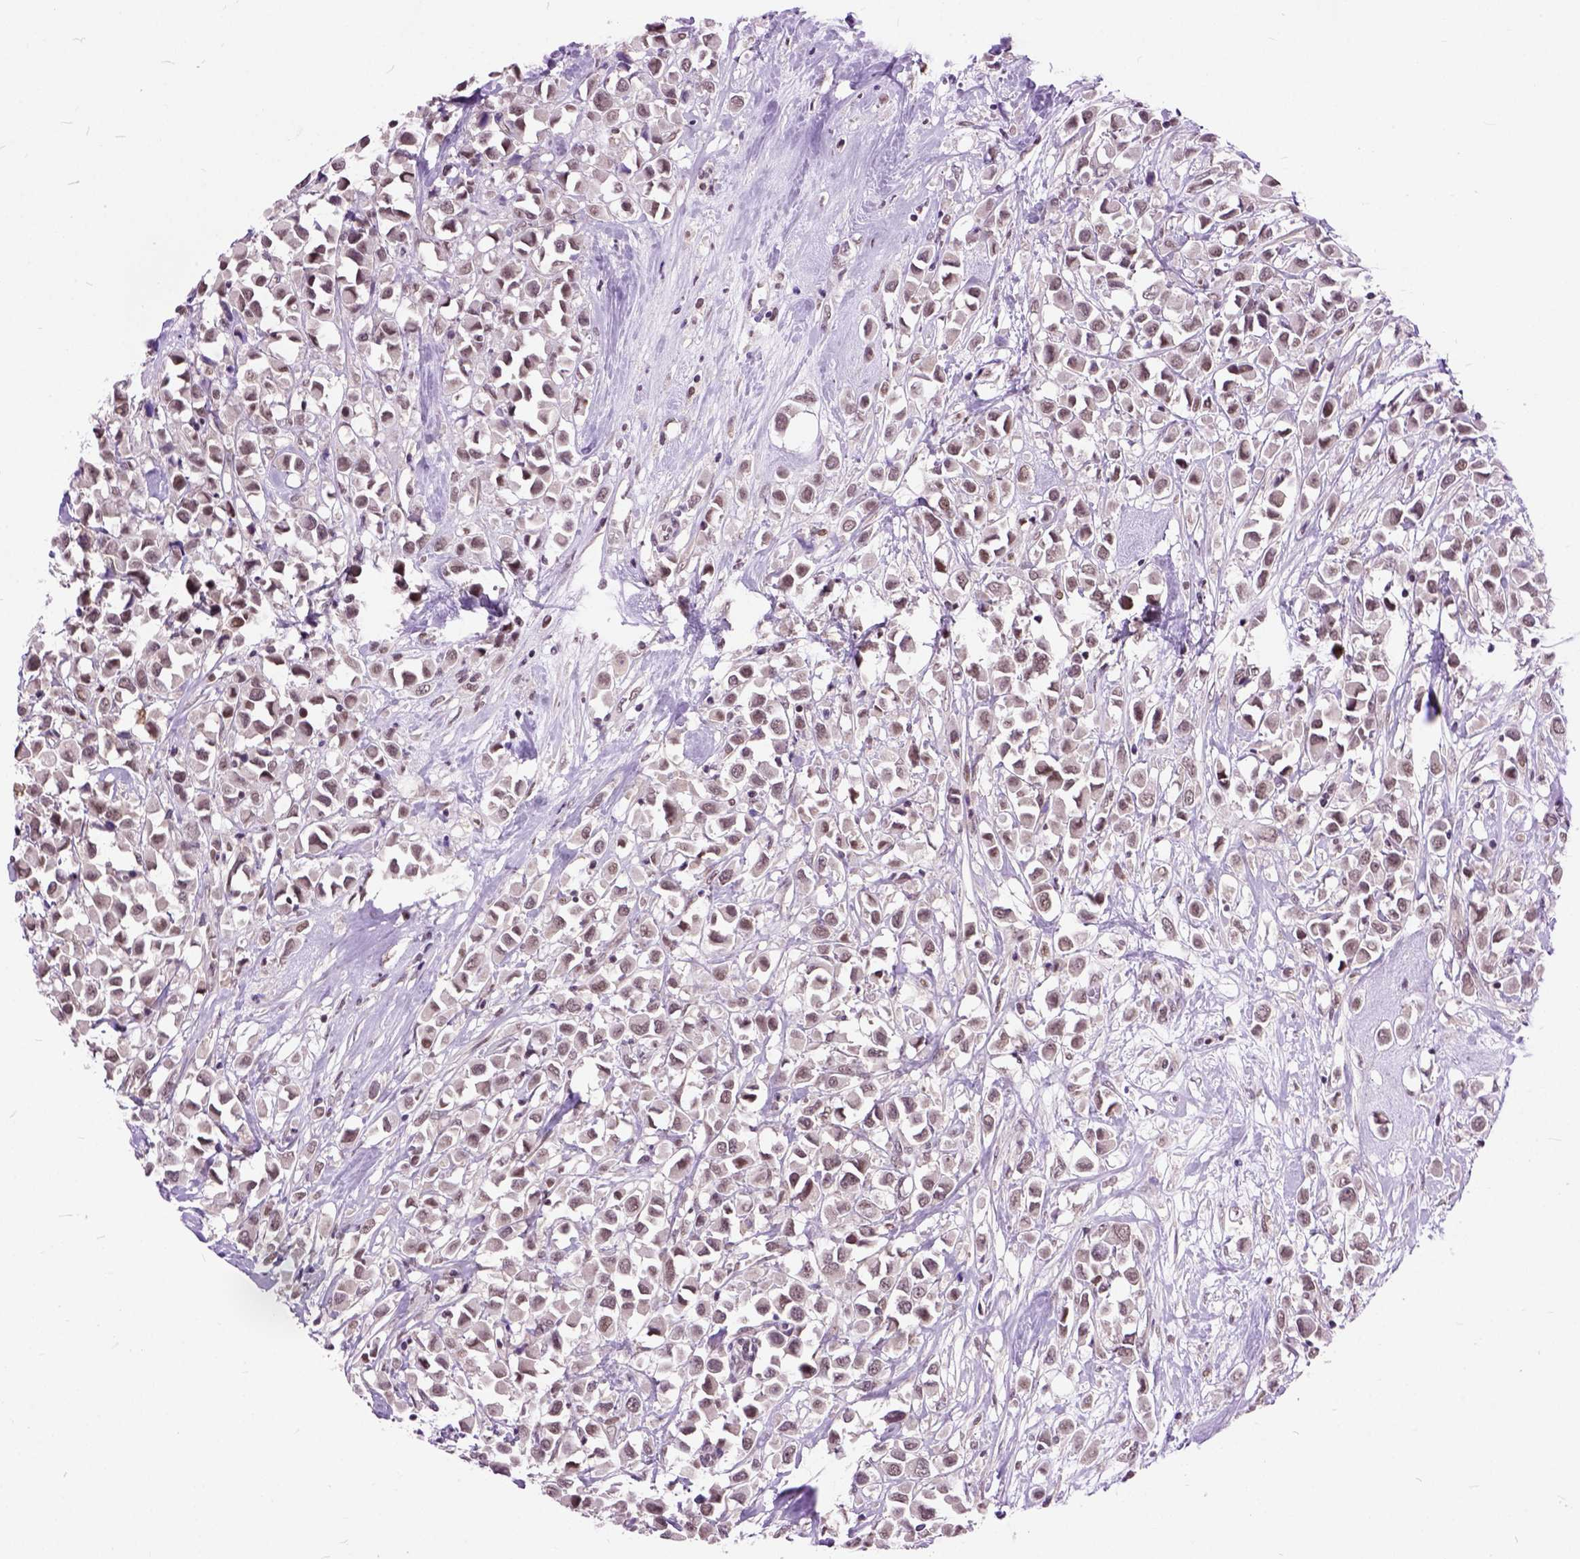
{"staining": {"intensity": "weak", "quantity": ">75%", "location": "nuclear"}, "tissue": "breast cancer", "cell_type": "Tumor cells", "image_type": "cancer", "snomed": [{"axis": "morphology", "description": "Duct carcinoma"}, {"axis": "topography", "description": "Breast"}], "caption": "Immunohistochemistry (IHC) micrograph of human breast infiltrating ductal carcinoma stained for a protein (brown), which demonstrates low levels of weak nuclear staining in about >75% of tumor cells.", "gene": "ORC5", "patient": {"sex": "female", "age": 61}}